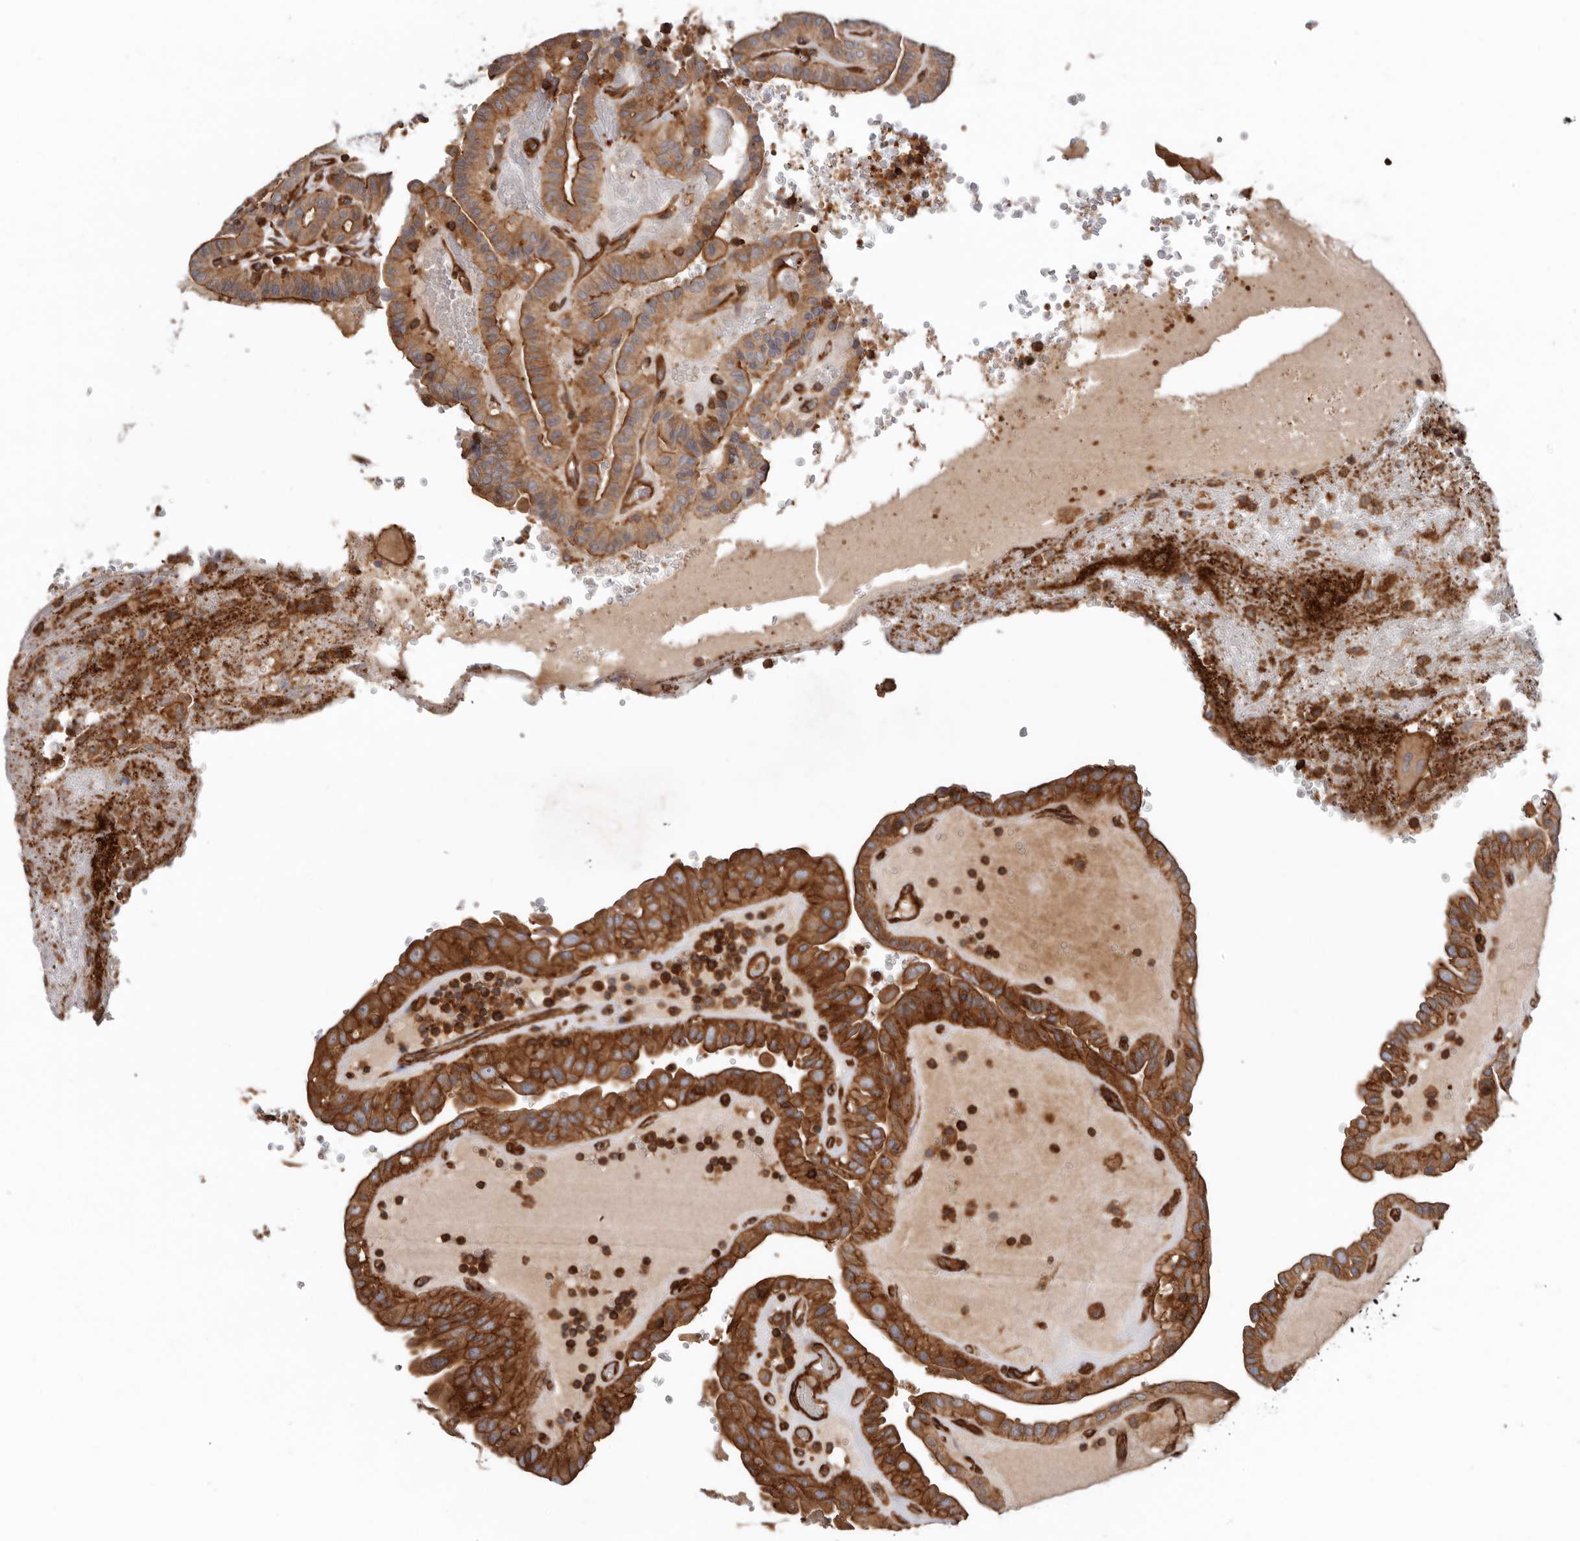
{"staining": {"intensity": "strong", "quantity": ">75%", "location": "cytoplasmic/membranous"}, "tissue": "thyroid cancer", "cell_type": "Tumor cells", "image_type": "cancer", "snomed": [{"axis": "morphology", "description": "Papillary adenocarcinoma, NOS"}, {"axis": "topography", "description": "Thyroid gland"}], "caption": "Protein expression analysis of human thyroid cancer reveals strong cytoplasmic/membranous expression in approximately >75% of tumor cells.", "gene": "TMC7", "patient": {"sex": "male", "age": 77}}